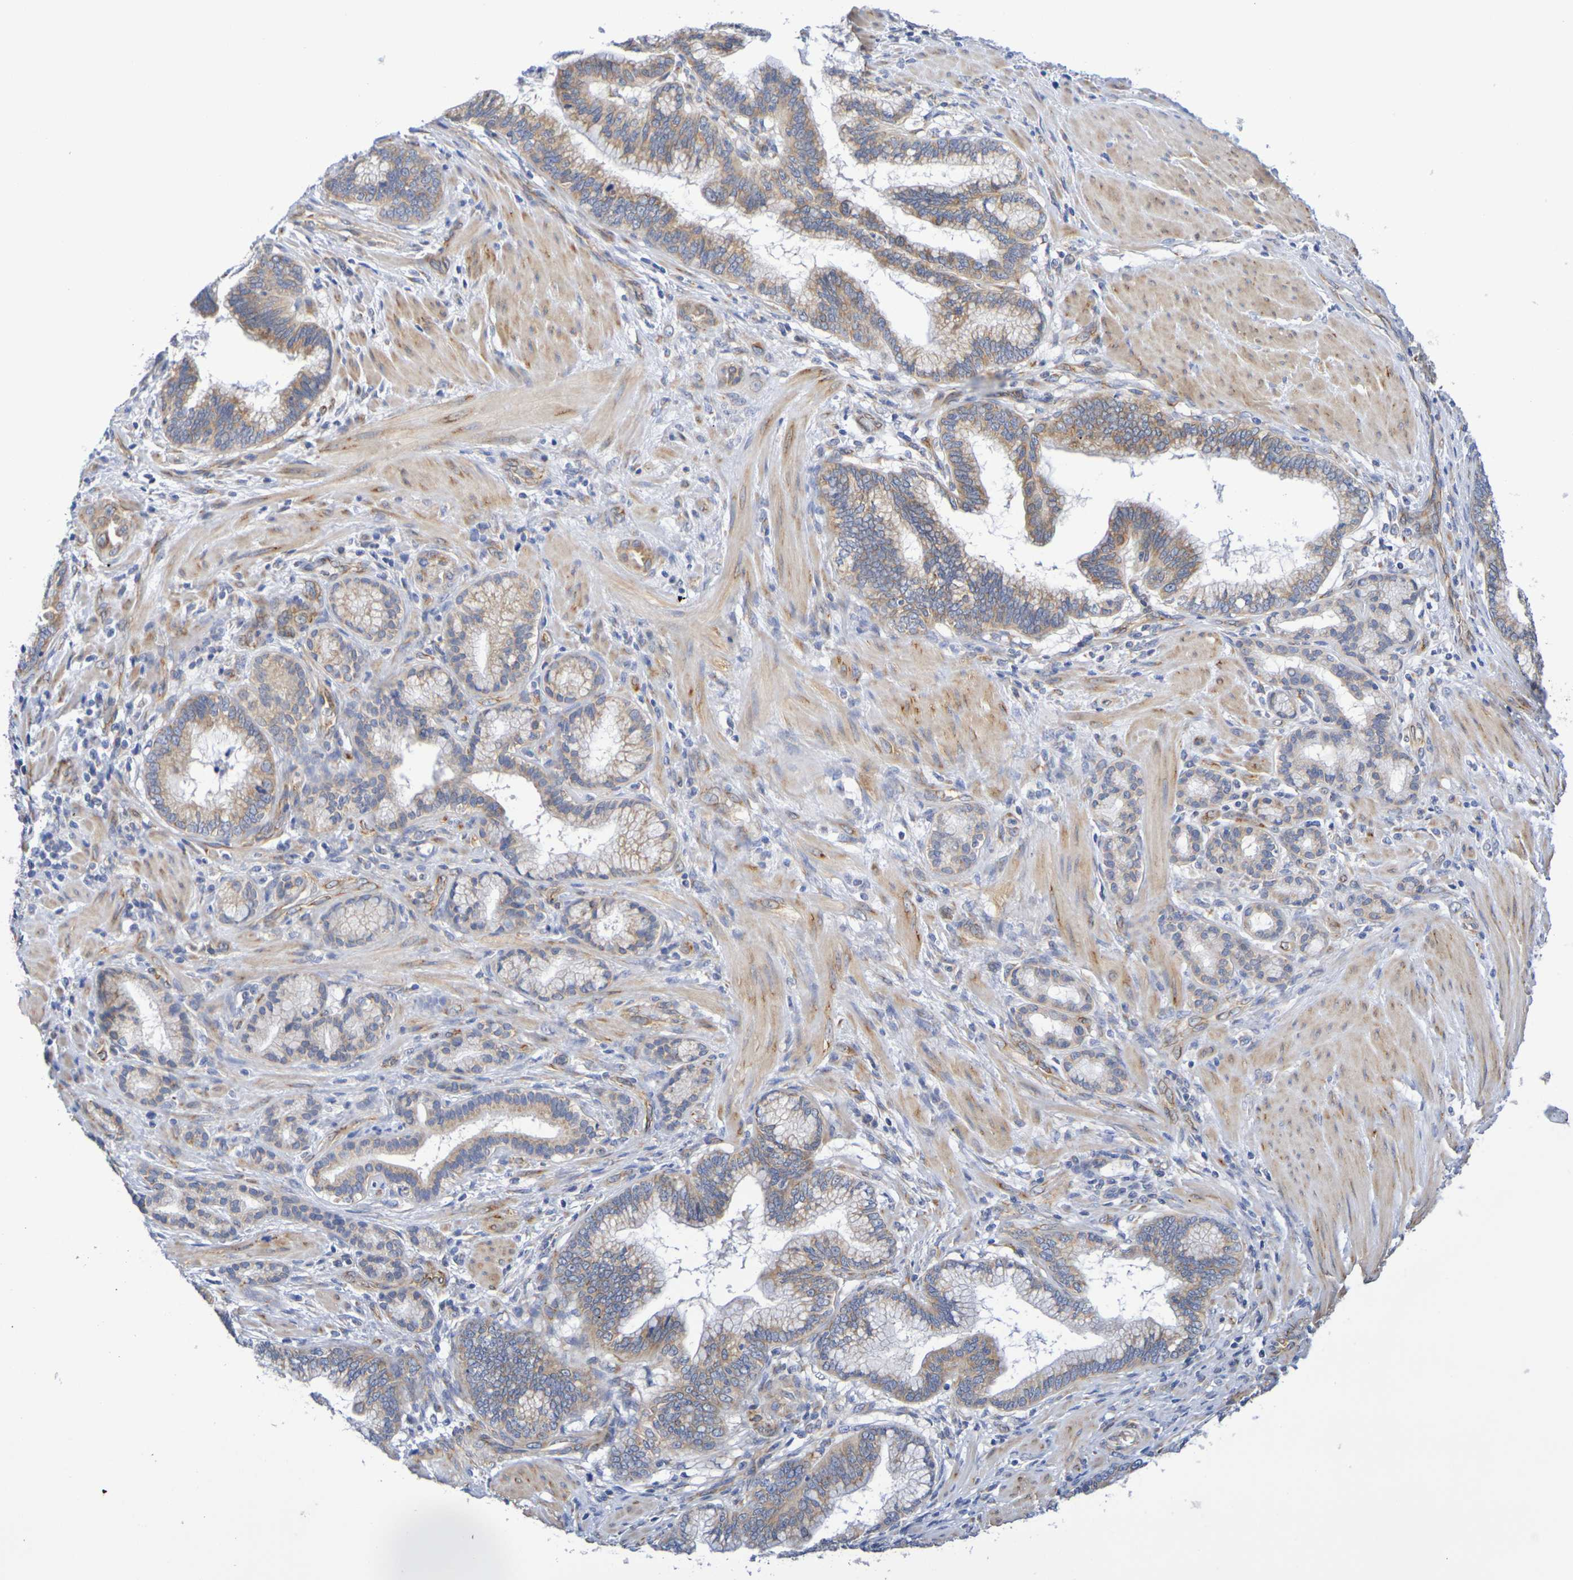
{"staining": {"intensity": "weak", "quantity": ">75%", "location": "cytoplasmic/membranous"}, "tissue": "pancreatic cancer", "cell_type": "Tumor cells", "image_type": "cancer", "snomed": [{"axis": "morphology", "description": "Adenocarcinoma, NOS"}, {"axis": "topography", "description": "Pancreas"}], "caption": "This photomicrograph displays pancreatic cancer (adenocarcinoma) stained with IHC to label a protein in brown. The cytoplasmic/membranous of tumor cells show weak positivity for the protein. Nuclei are counter-stained blue.", "gene": "TMCC3", "patient": {"sex": "female", "age": 64}}